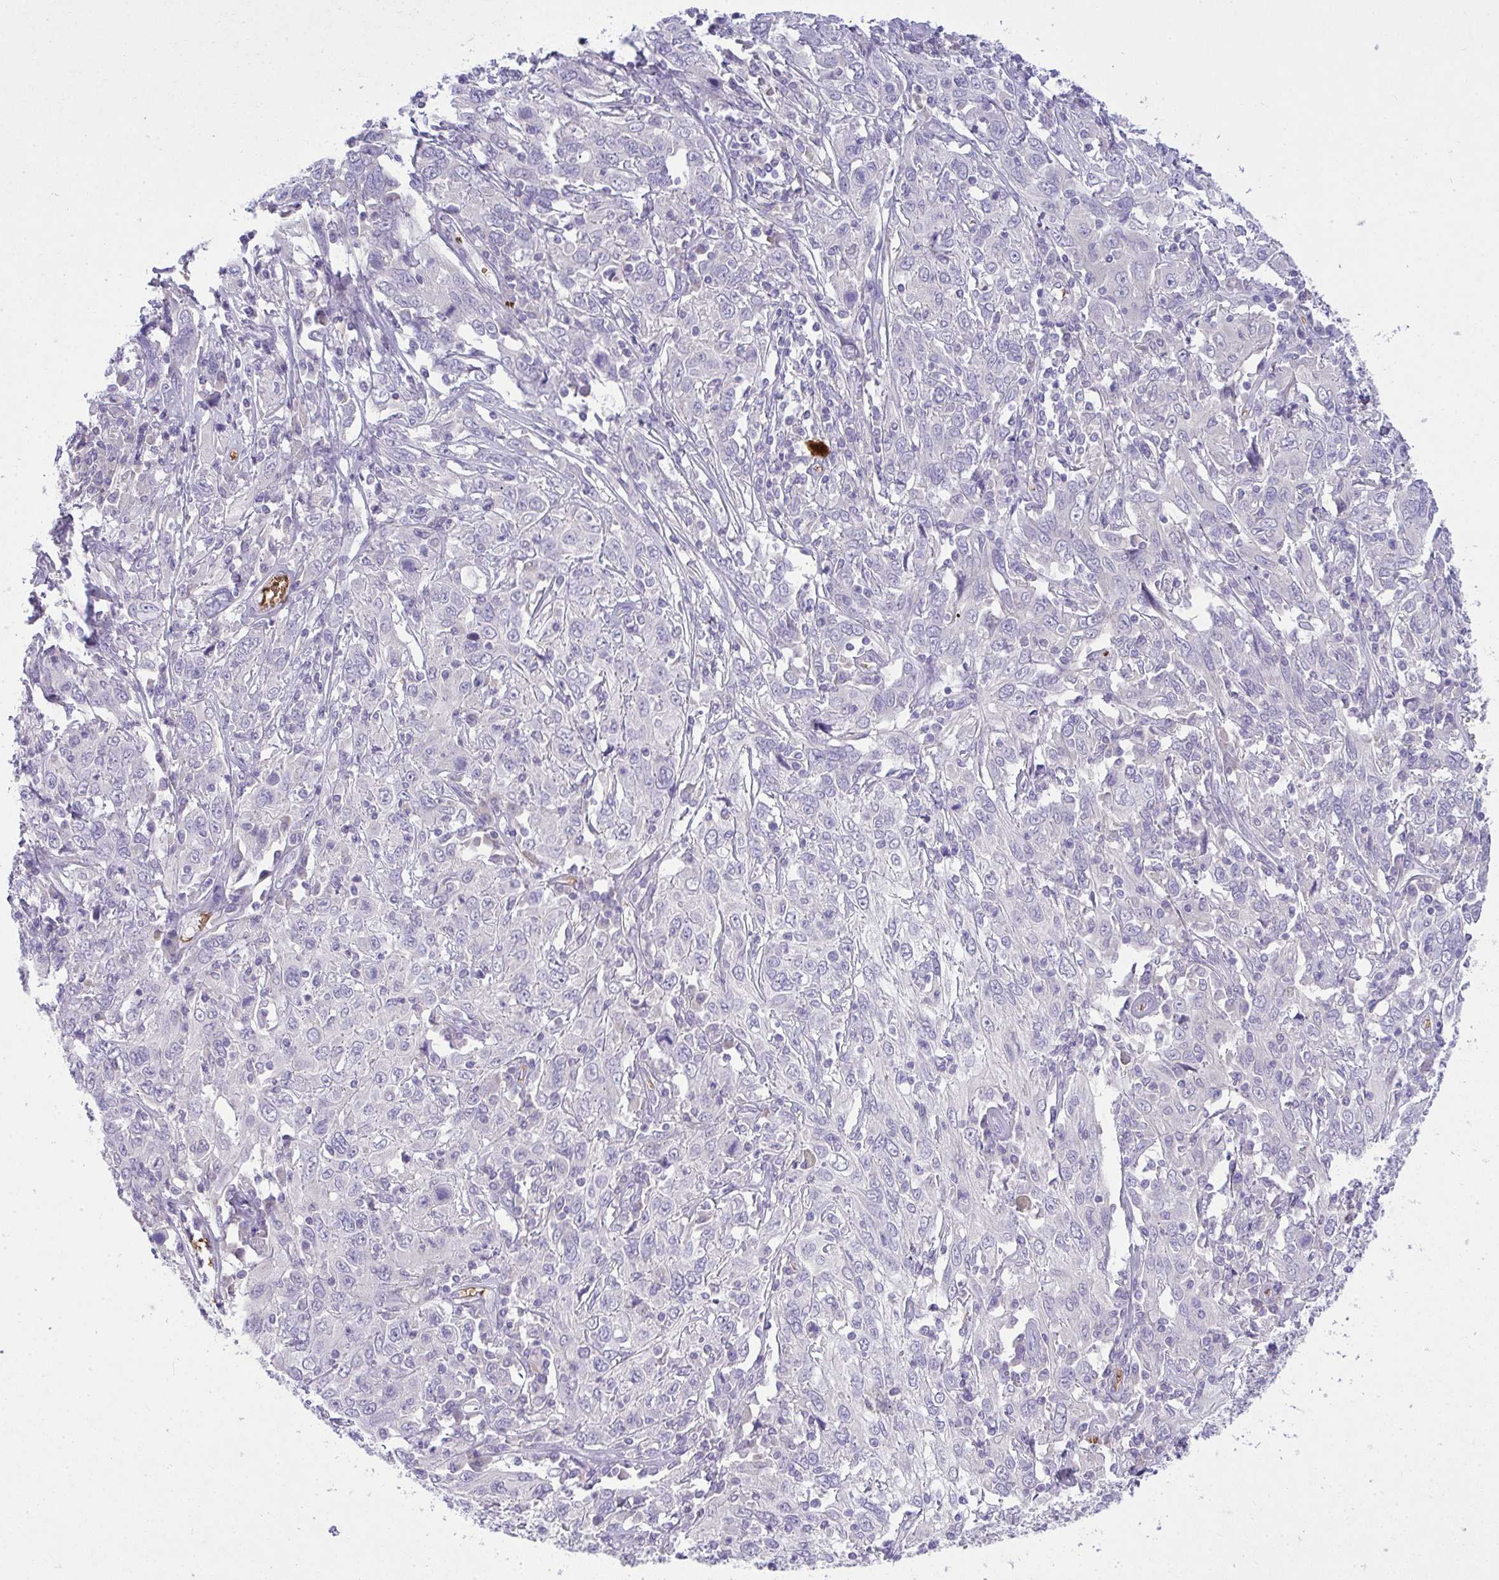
{"staining": {"intensity": "negative", "quantity": "none", "location": "none"}, "tissue": "cervical cancer", "cell_type": "Tumor cells", "image_type": "cancer", "snomed": [{"axis": "morphology", "description": "Squamous cell carcinoma, NOS"}, {"axis": "topography", "description": "Cervix"}], "caption": "DAB (3,3'-diaminobenzidine) immunohistochemical staining of human squamous cell carcinoma (cervical) exhibits no significant staining in tumor cells.", "gene": "SPTB", "patient": {"sex": "female", "age": 46}}